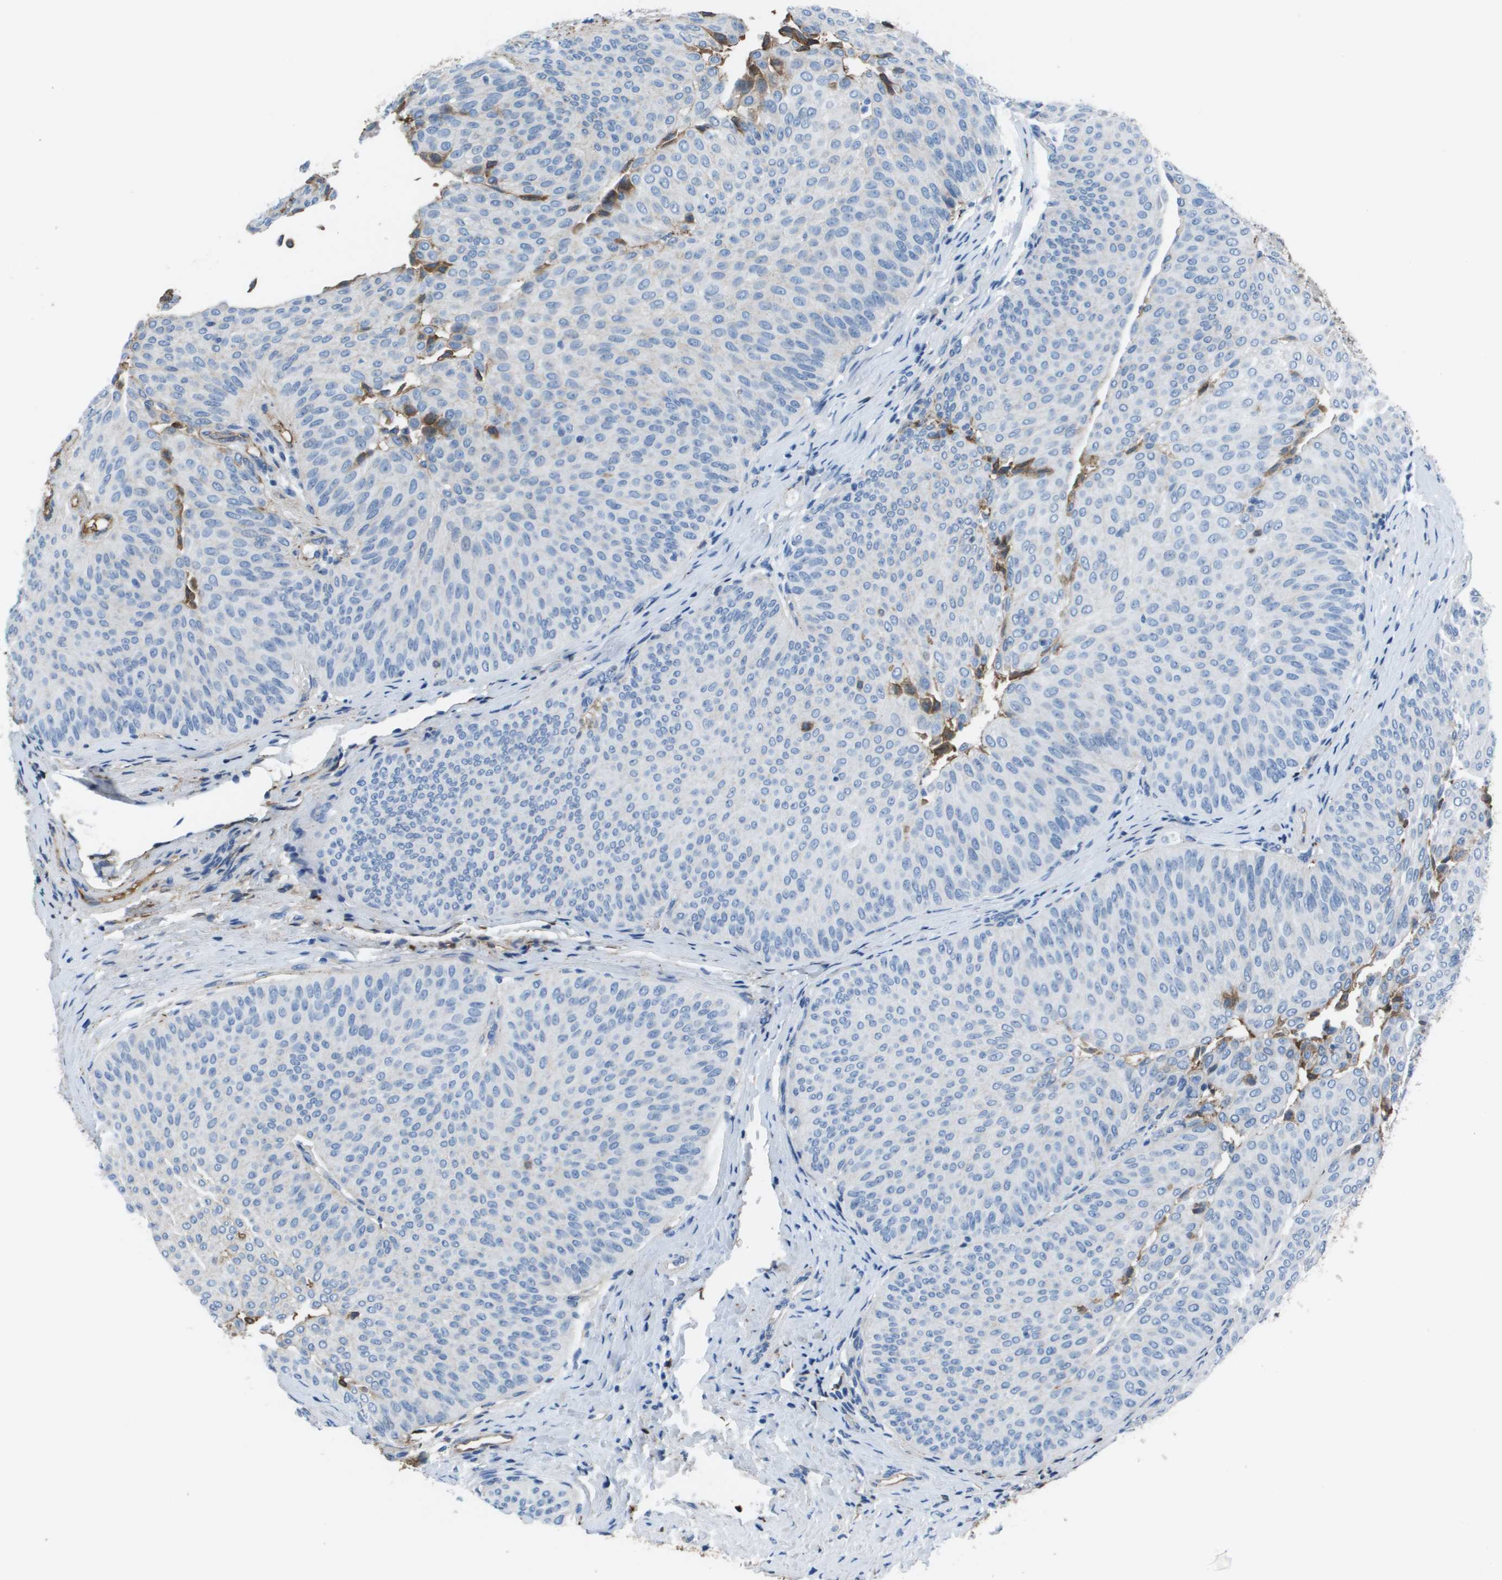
{"staining": {"intensity": "negative", "quantity": "none", "location": "none"}, "tissue": "urothelial cancer", "cell_type": "Tumor cells", "image_type": "cancer", "snomed": [{"axis": "morphology", "description": "Urothelial carcinoma, Low grade"}, {"axis": "topography", "description": "Urinary bladder"}], "caption": "Immunohistochemistry (IHC) image of neoplastic tissue: human low-grade urothelial carcinoma stained with DAB shows no significant protein staining in tumor cells.", "gene": "VTN", "patient": {"sex": "female", "age": 60}}